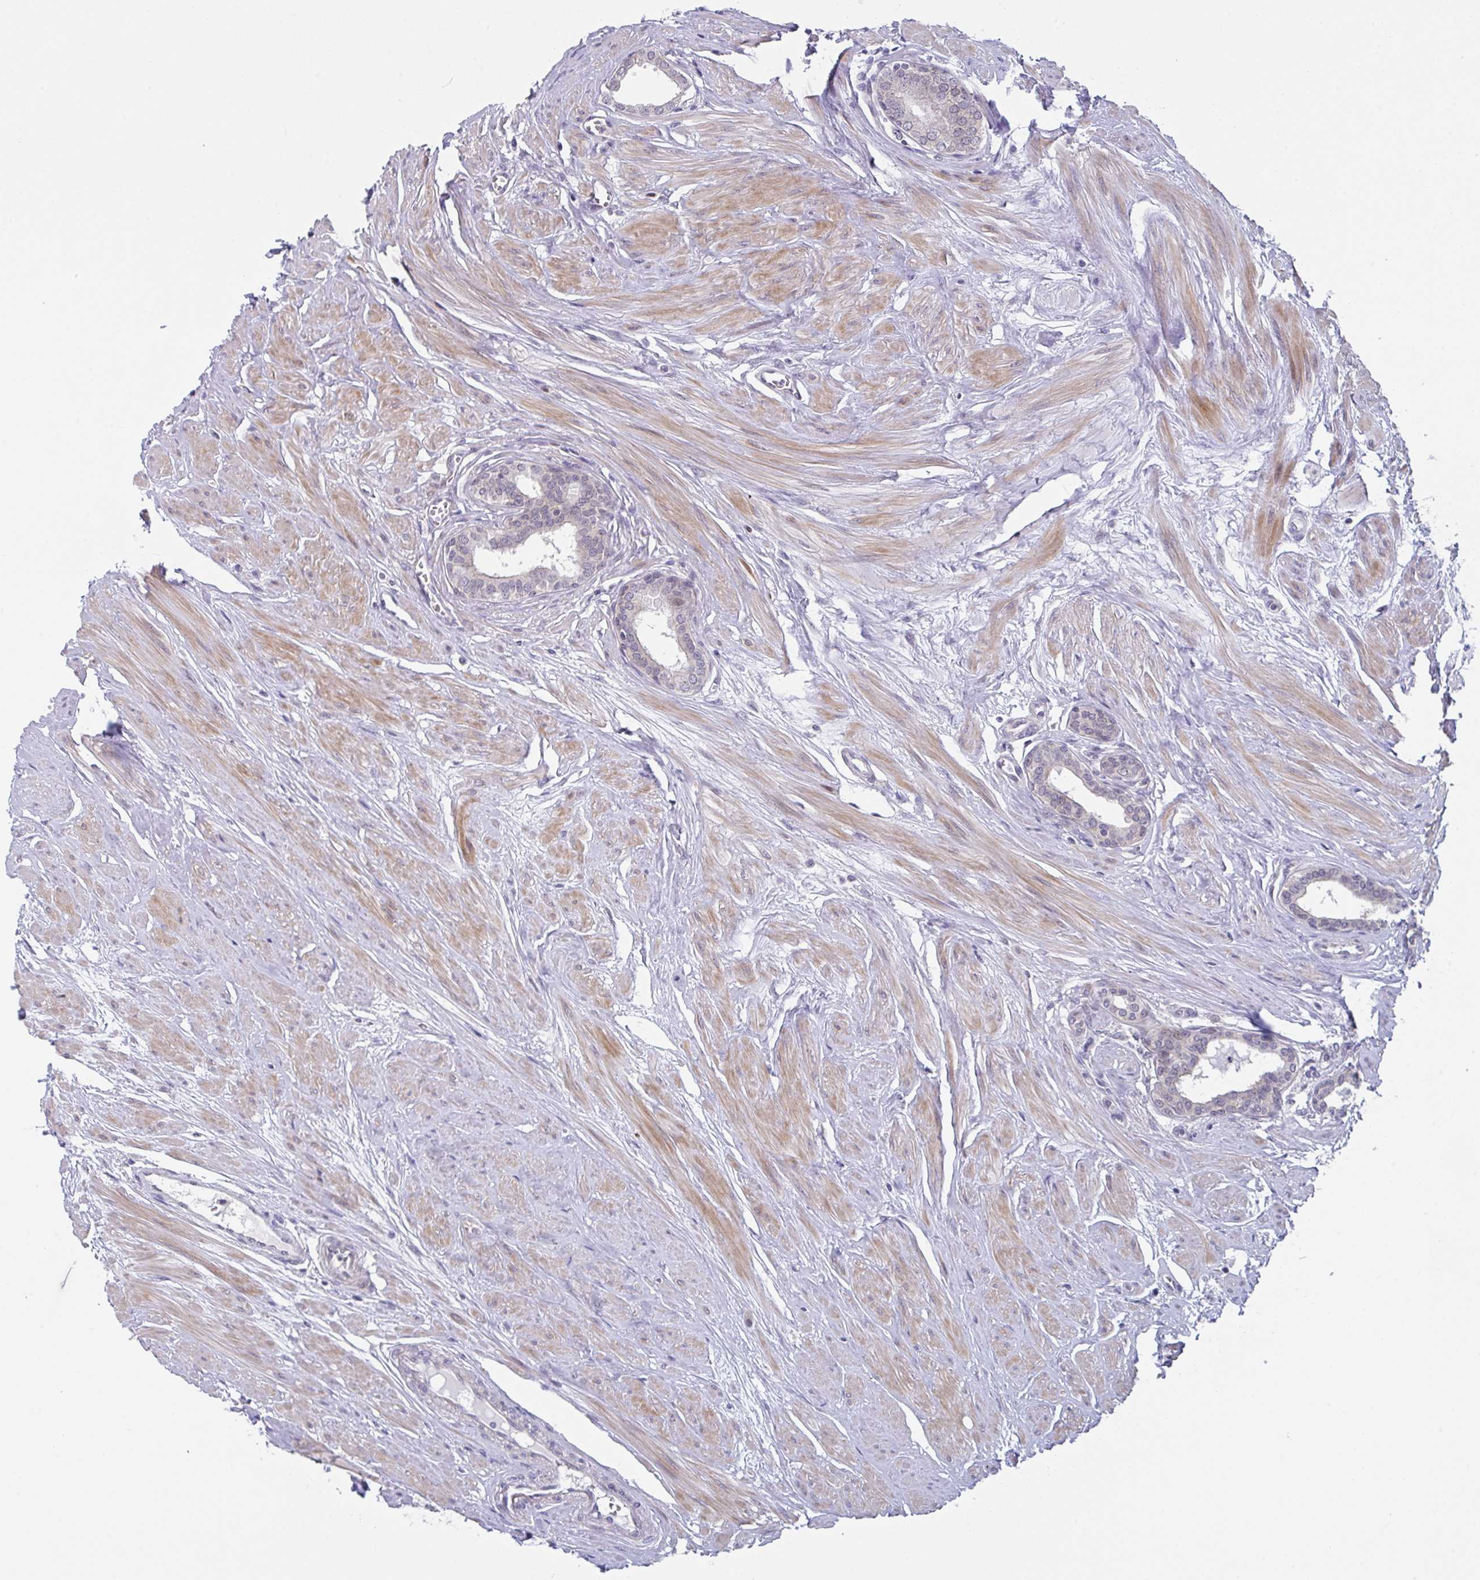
{"staining": {"intensity": "moderate", "quantity": "<25%", "location": "nuclear"}, "tissue": "prostate", "cell_type": "Glandular cells", "image_type": "normal", "snomed": [{"axis": "morphology", "description": "Normal tissue, NOS"}, {"axis": "topography", "description": "Prostate"}, {"axis": "topography", "description": "Peripheral nerve tissue"}], "caption": "Unremarkable prostate displays moderate nuclear positivity in about <25% of glandular cells.", "gene": "RBM18", "patient": {"sex": "male", "age": 55}}